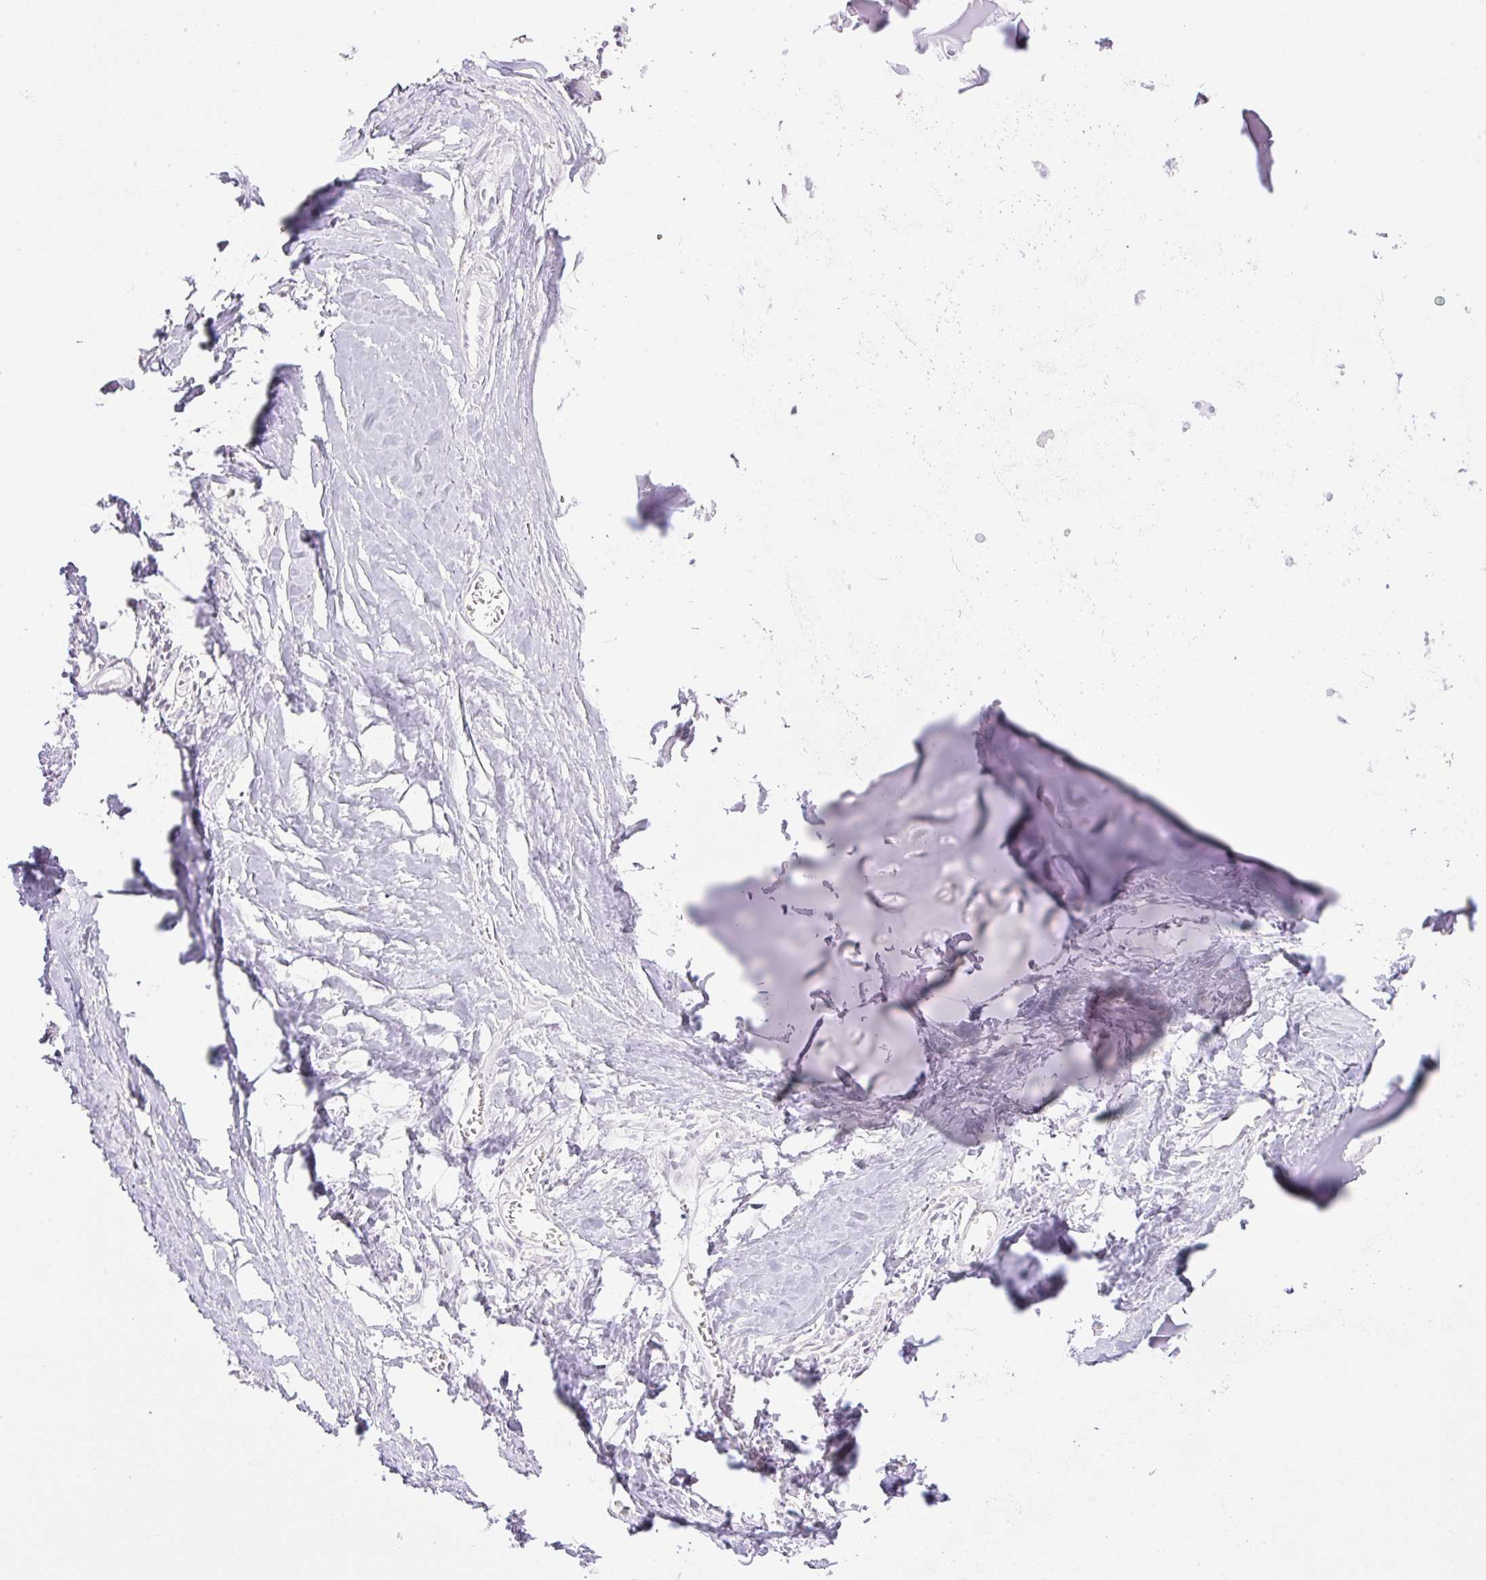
{"staining": {"intensity": "negative", "quantity": "none", "location": "none"}, "tissue": "adipose tissue", "cell_type": "Adipocytes", "image_type": "normal", "snomed": [{"axis": "morphology", "description": "Normal tissue, NOS"}, {"axis": "topography", "description": "Cartilage tissue"}], "caption": "IHC image of benign human adipose tissue stained for a protein (brown), which demonstrates no positivity in adipocytes. (DAB IHC, high magnification).", "gene": "ENSG00000268750", "patient": {"sex": "male", "age": 57}}